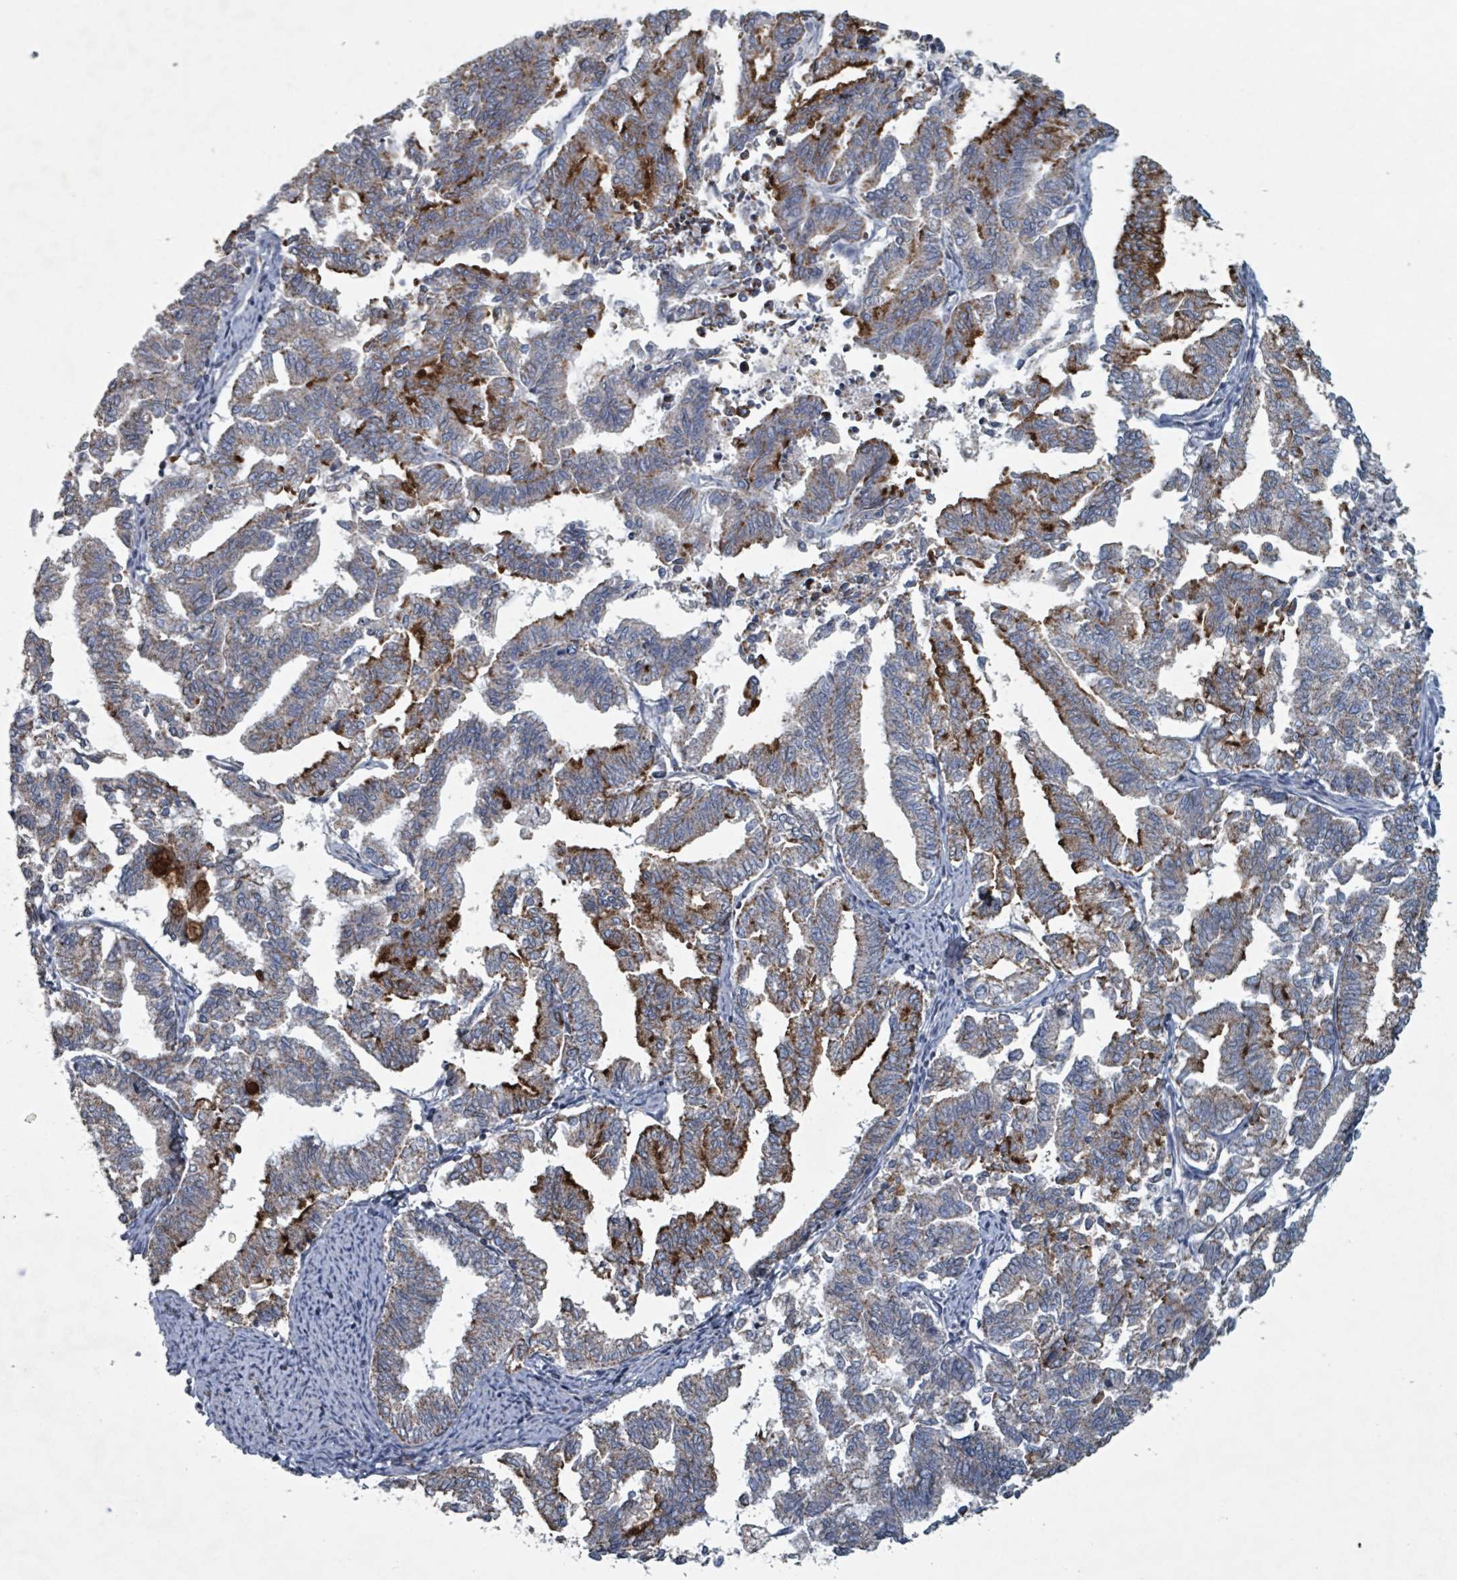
{"staining": {"intensity": "strong", "quantity": "25%-75%", "location": "cytoplasmic/membranous"}, "tissue": "endometrial cancer", "cell_type": "Tumor cells", "image_type": "cancer", "snomed": [{"axis": "morphology", "description": "Adenocarcinoma, NOS"}, {"axis": "topography", "description": "Endometrium"}], "caption": "Tumor cells demonstrate high levels of strong cytoplasmic/membranous positivity in about 25%-75% of cells in human adenocarcinoma (endometrial).", "gene": "ABHD18", "patient": {"sex": "female", "age": 79}}